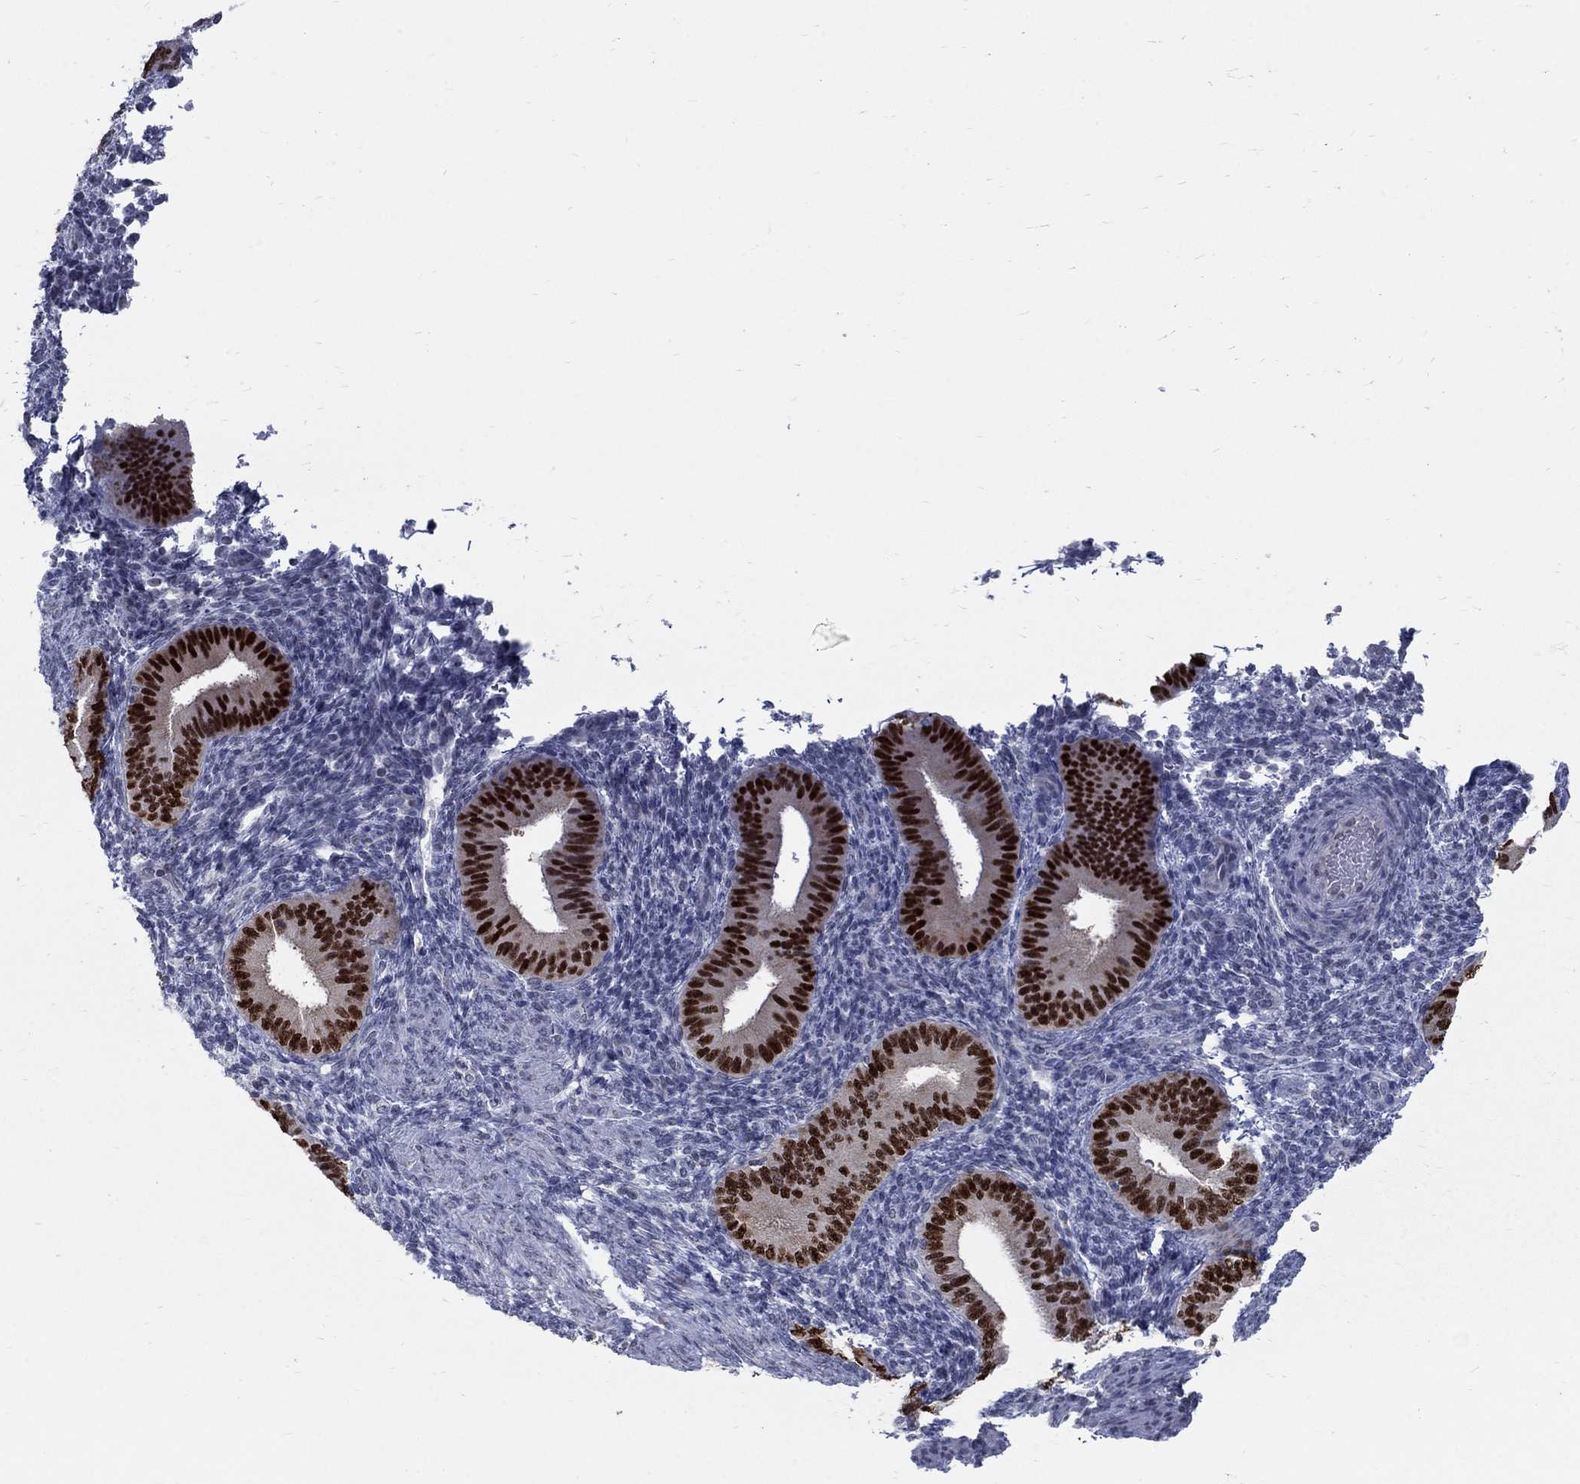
{"staining": {"intensity": "negative", "quantity": "none", "location": "none"}, "tissue": "endometrium", "cell_type": "Cells in endometrial stroma", "image_type": "normal", "snomed": [{"axis": "morphology", "description": "Normal tissue, NOS"}, {"axis": "topography", "description": "Endometrium"}], "caption": "This image is of normal endometrium stained with immunohistochemistry to label a protein in brown with the nuclei are counter-stained blue. There is no positivity in cells in endometrial stroma. (IHC, brightfield microscopy, high magnification).", "gene": "GCFC2", "patient": {"sex": "female", "age": 39}}